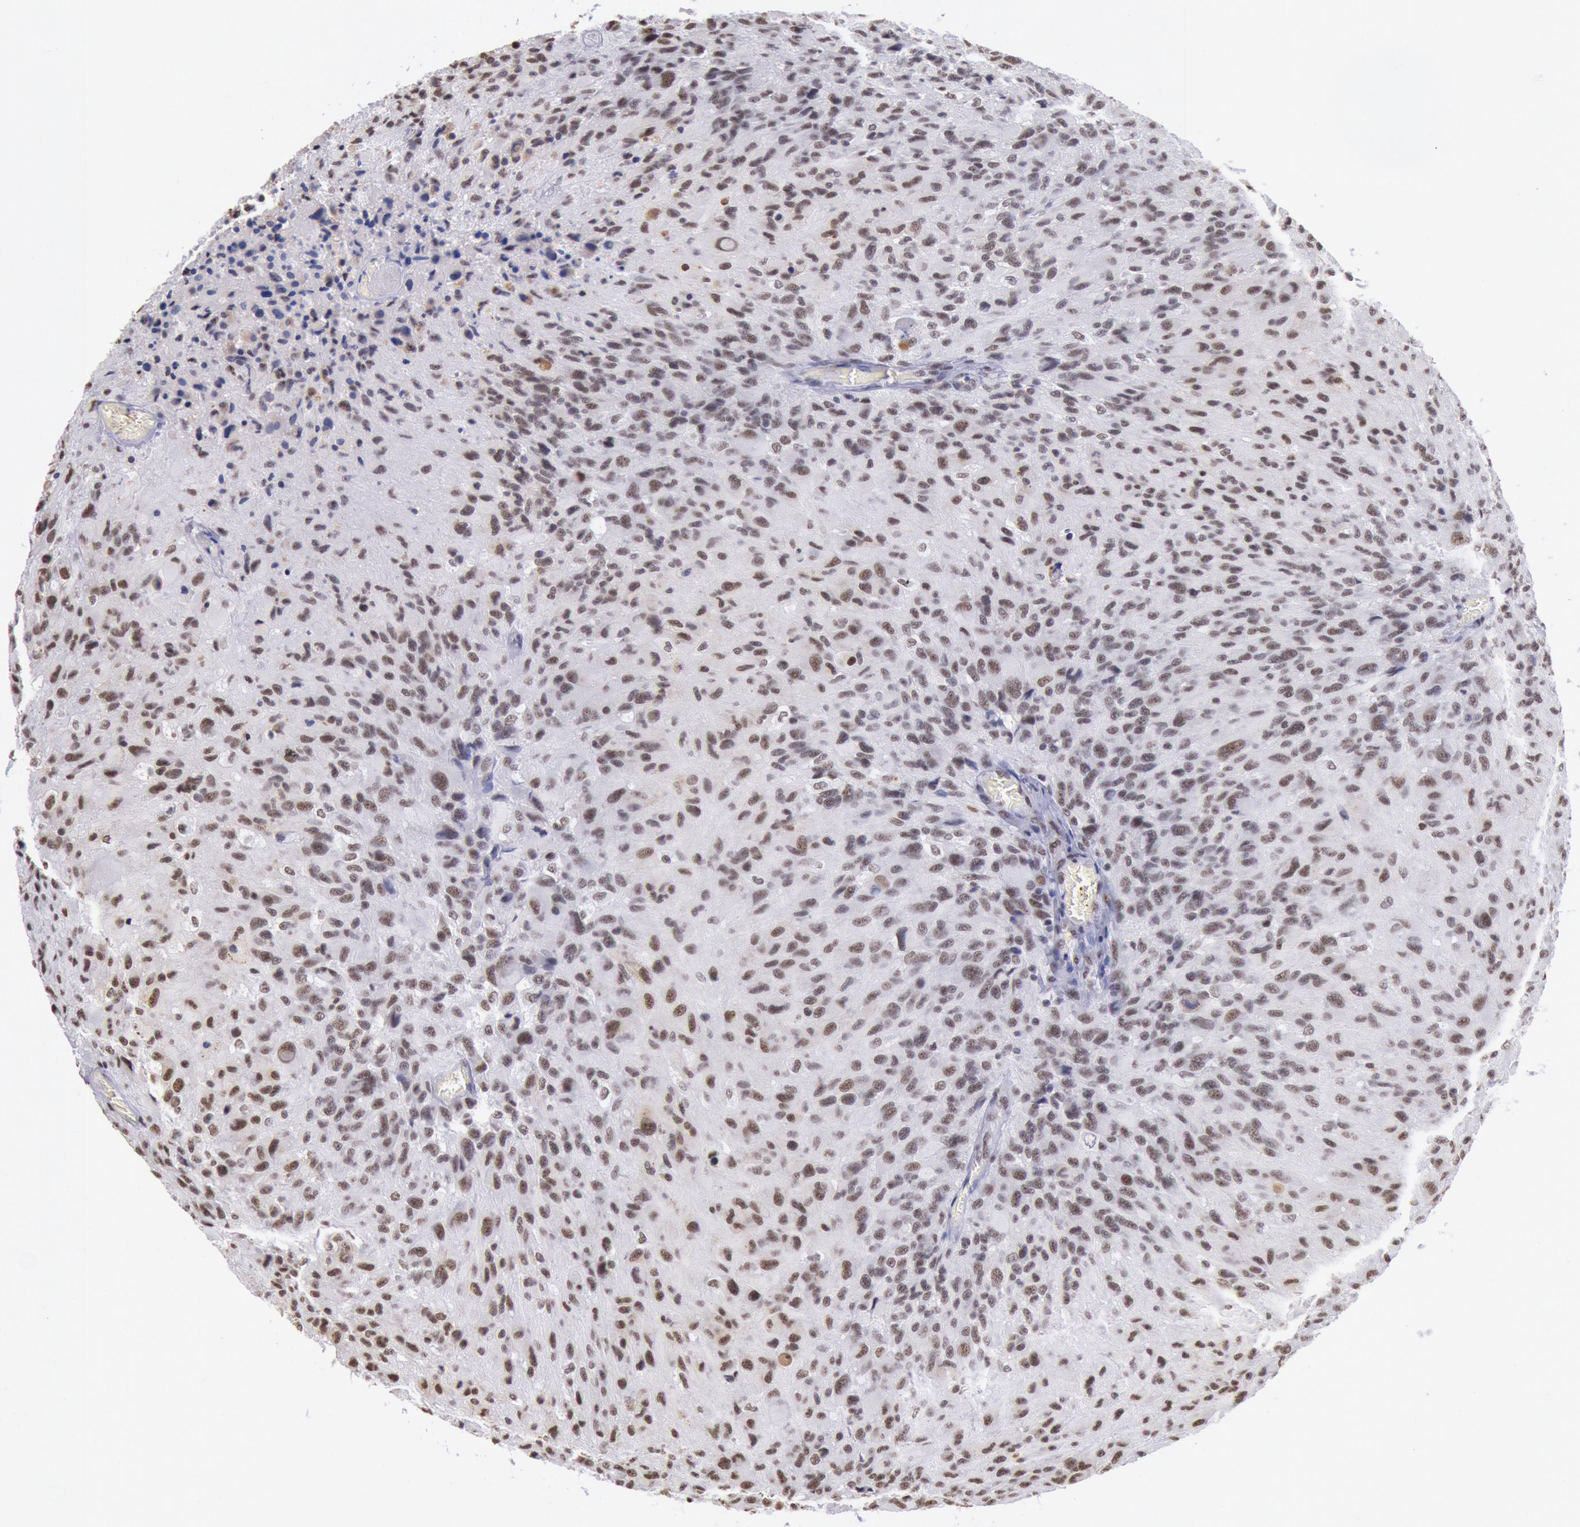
{"staining": {"intensity": "strong", "quantity": ">75%", "location": "nuclear"}, "tissue": "glioma", "cell_type": "Tumor cells", "image_type": "cancer", "snomed": [{"axis": "morphology", "description": "Glioma, malignant, High grade"}, {"axis": "topography", "description": "Brain"}], "caption": "This micrograph exhibits glioma stained with immunohistochemistry to label a protein in brown. The nuclear of tumor cells show strong positivity for the protein. Nuclei are counter-stained blue.", "gene": "SNRPD3", "patient": {"sex": "male", "age": 69}}